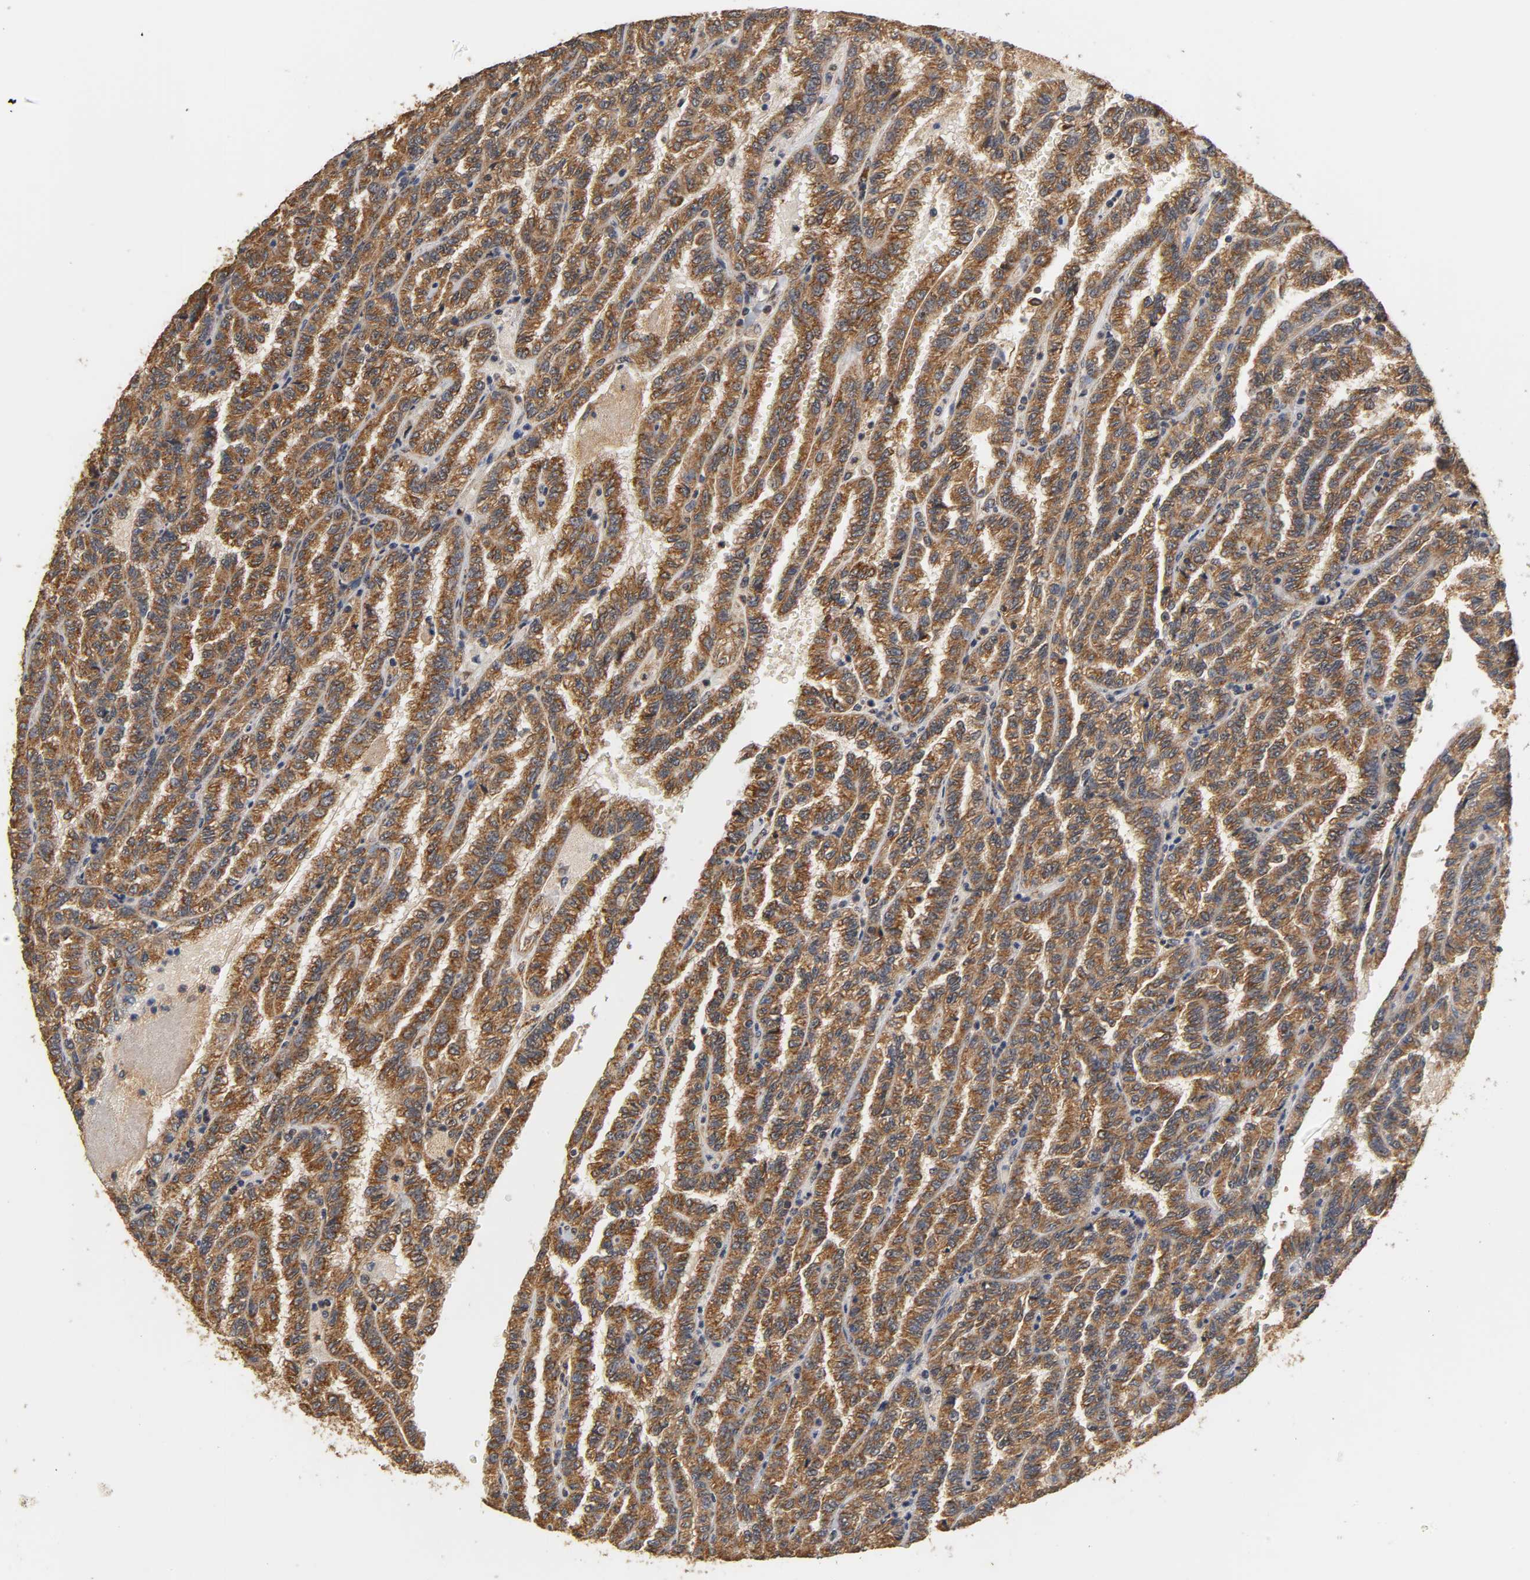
{"staining": {"intensity": "strong", "quantity": ">75%", "location": "cytoplasmic/membranous"}, "tissue": "renal cancer", "cell_type": "Tumor cells", "image_type": "cancer", "snomed": [{"axis": "morphology", "description": "Inflammation, NOS"}, {"axis": "morphology", "description": "Adenocarcinoma, NOS"}, {"axis": "topography", "description": "Kidney"}], "caption": "IHC image of renal adenocarcinoma stained for a protein (brown), which displays high levels of strong cytoplasmic/membranous positivity in approximately >75% of tumor cells.", "gene": "PKN1", "patient": {"sex": "male", "age": 68}}